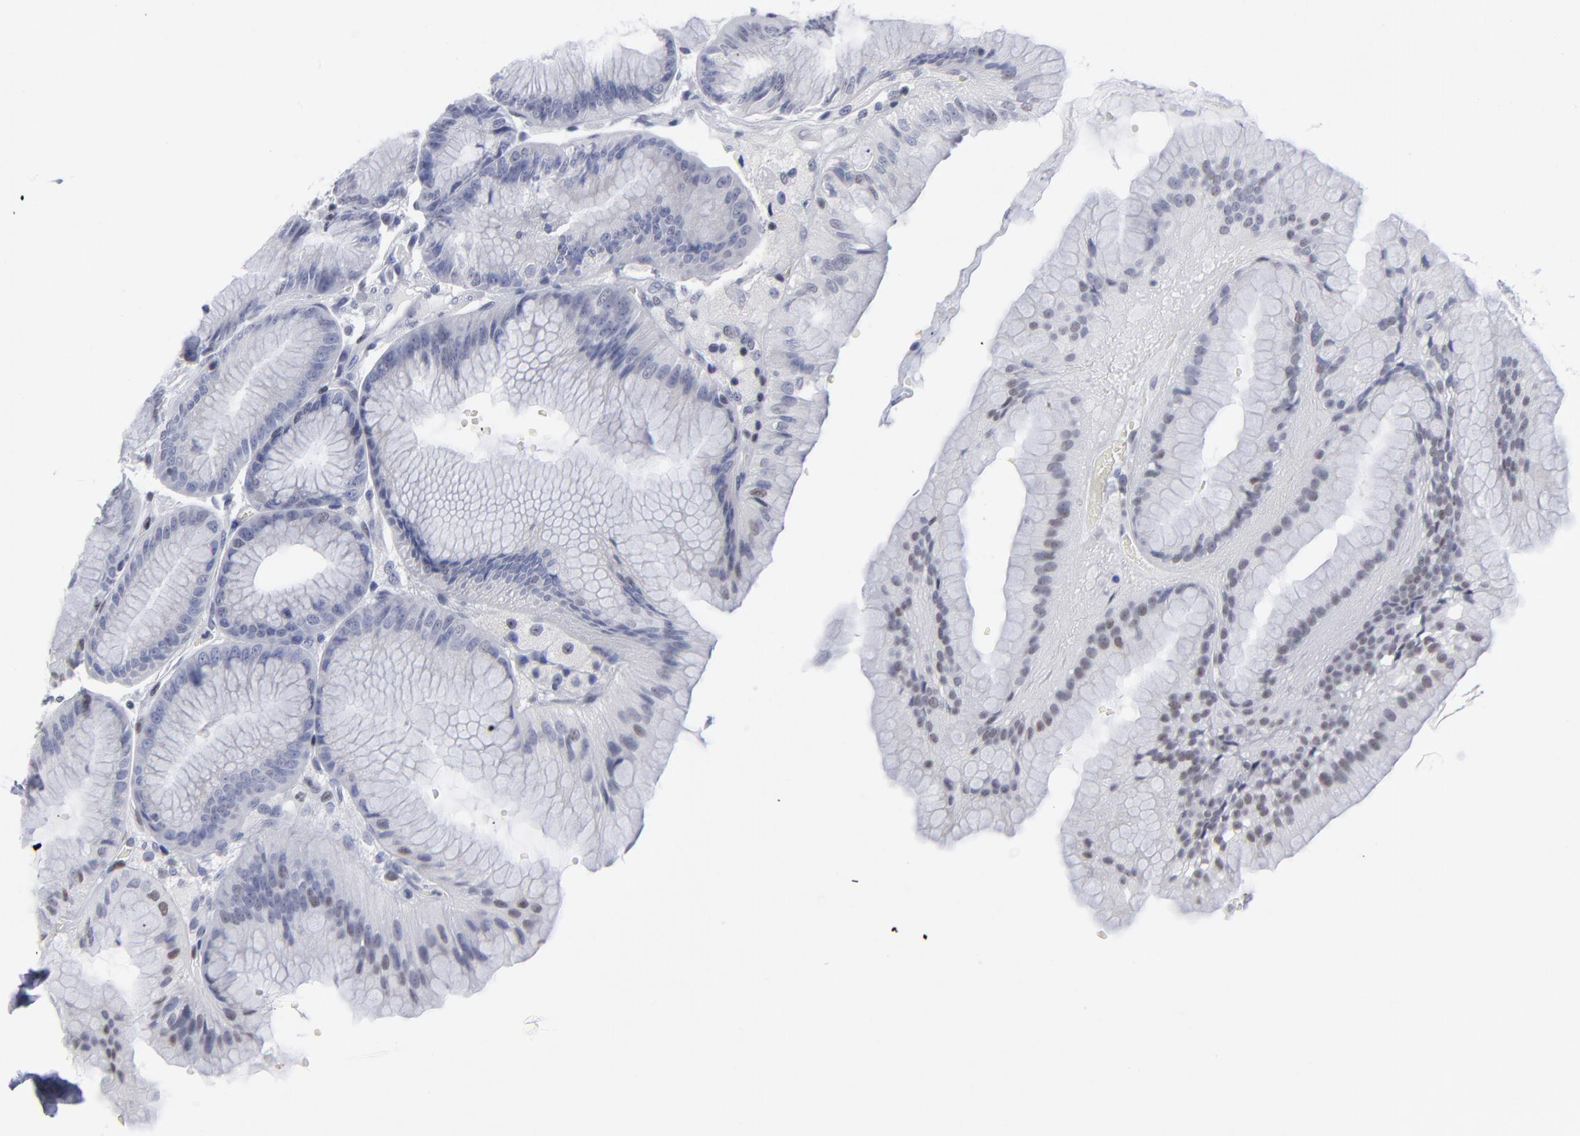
{"staining": {"intensity": "weak", "quantity": "25%-75%", "location": "nuclear"}, "tissue": "stomach", "cell_type": "Glandular cells", "image_type": "normal", "snomed": [{"axis": "morphology", "description": "Normal tissue, NOS"}, {"axis": "topography", "description": "Stomach, lower"}], "caption": "Immunohistochemical staining of normal stomach exhibits 25%-75% levels of weak nuclear protein staining in approximately 25%-75% of glandular cells.", "gene": "SP2", "patient": {"sex": "male", "age": 71}}